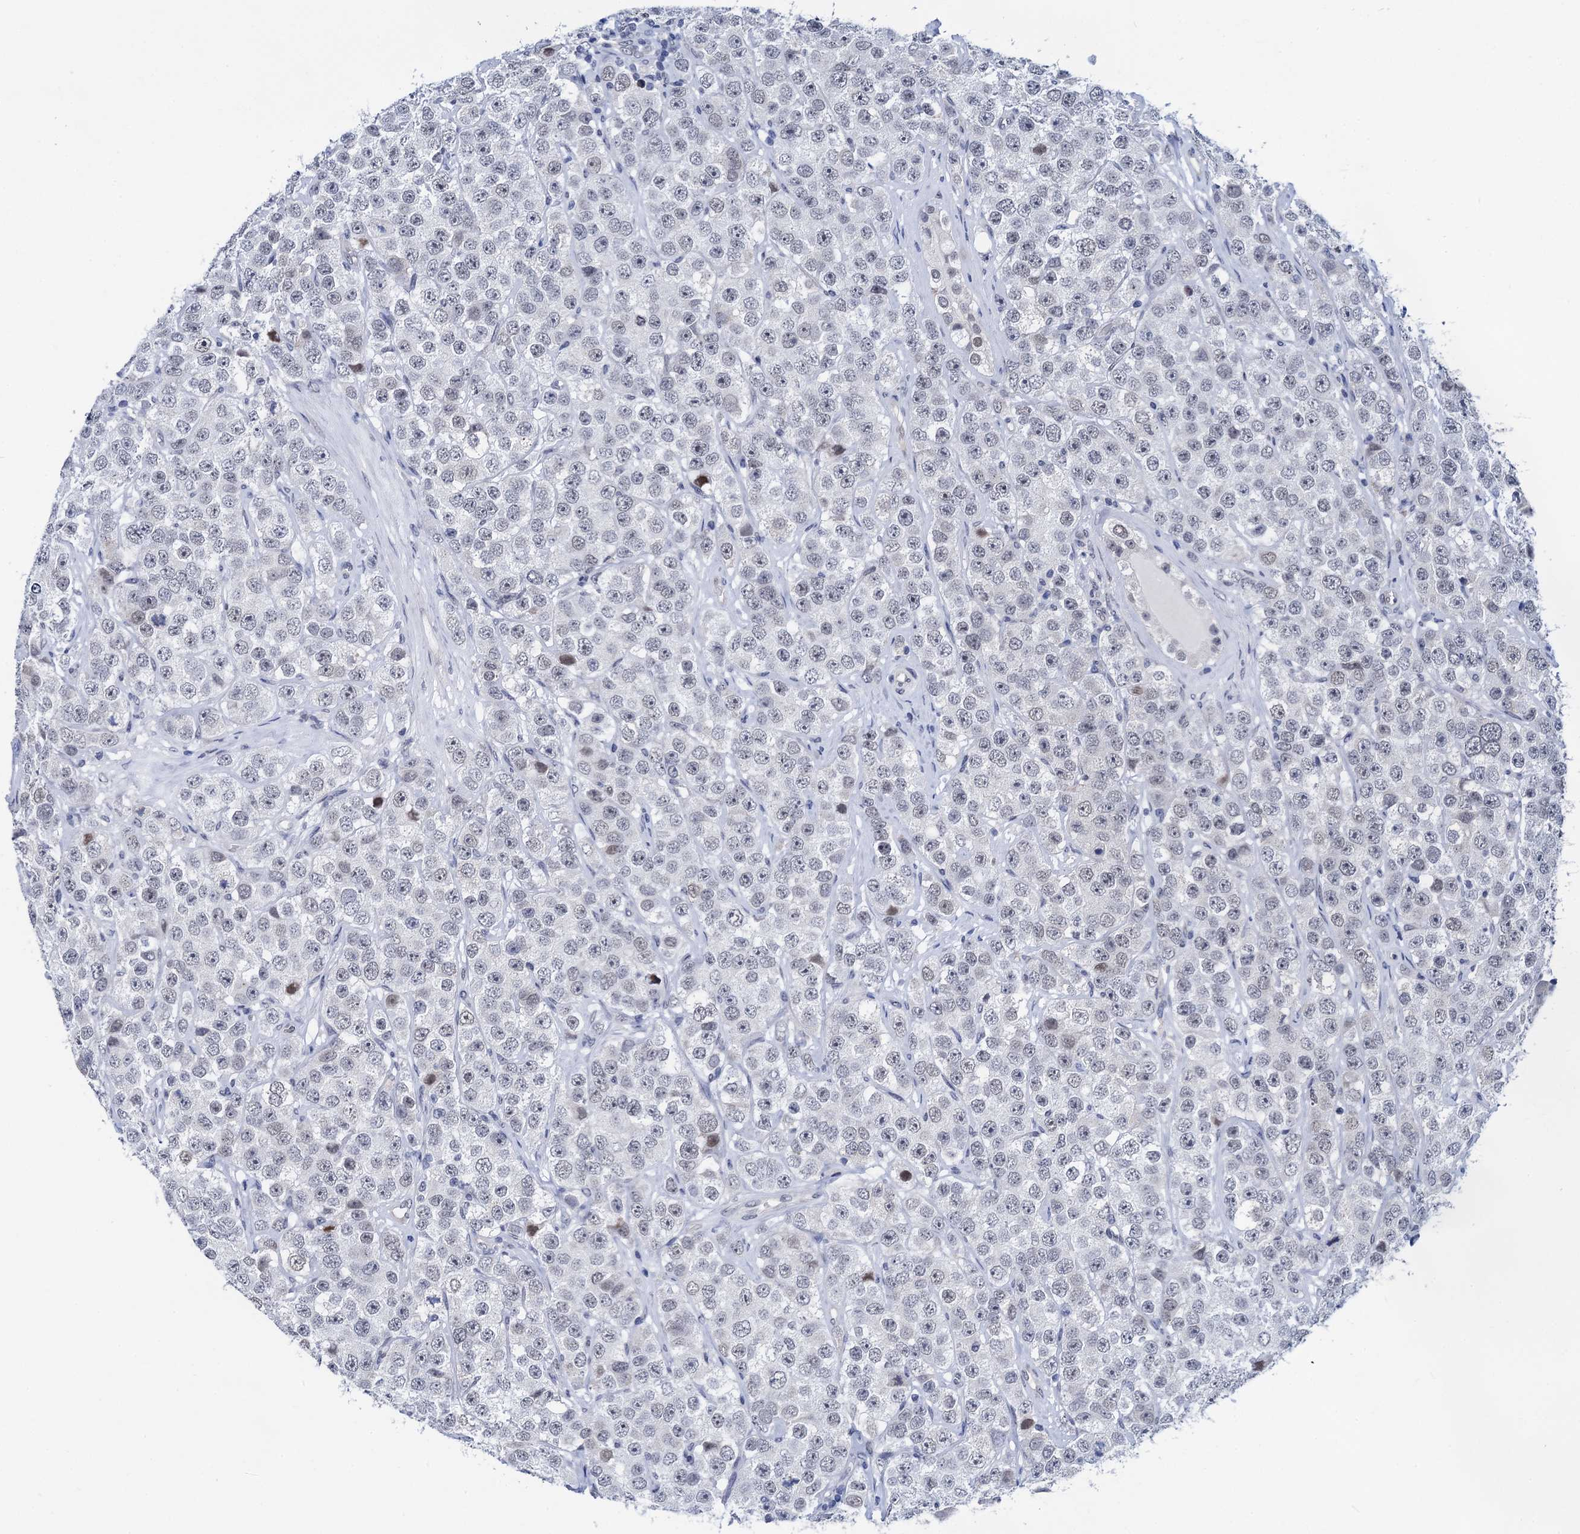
{"staining": {"intensity": "weak", "quantity": "<25%", "location": "nuclear"}, "tissue": "testis cancer", "cell_type": "Tumor cells", "image_type": "cancer", "snomed": [{"axis": "morphology", "description": "Seminoma, NOS"}, {"axis": "topography", "description": "Testis"}], "caption": "IHC image of human testis seminoma stained for a protein (brown), which demonstrates no staining in tumor cells.", "gene": "C16orf87", "patient": {"sex": "male", "age": 28}}